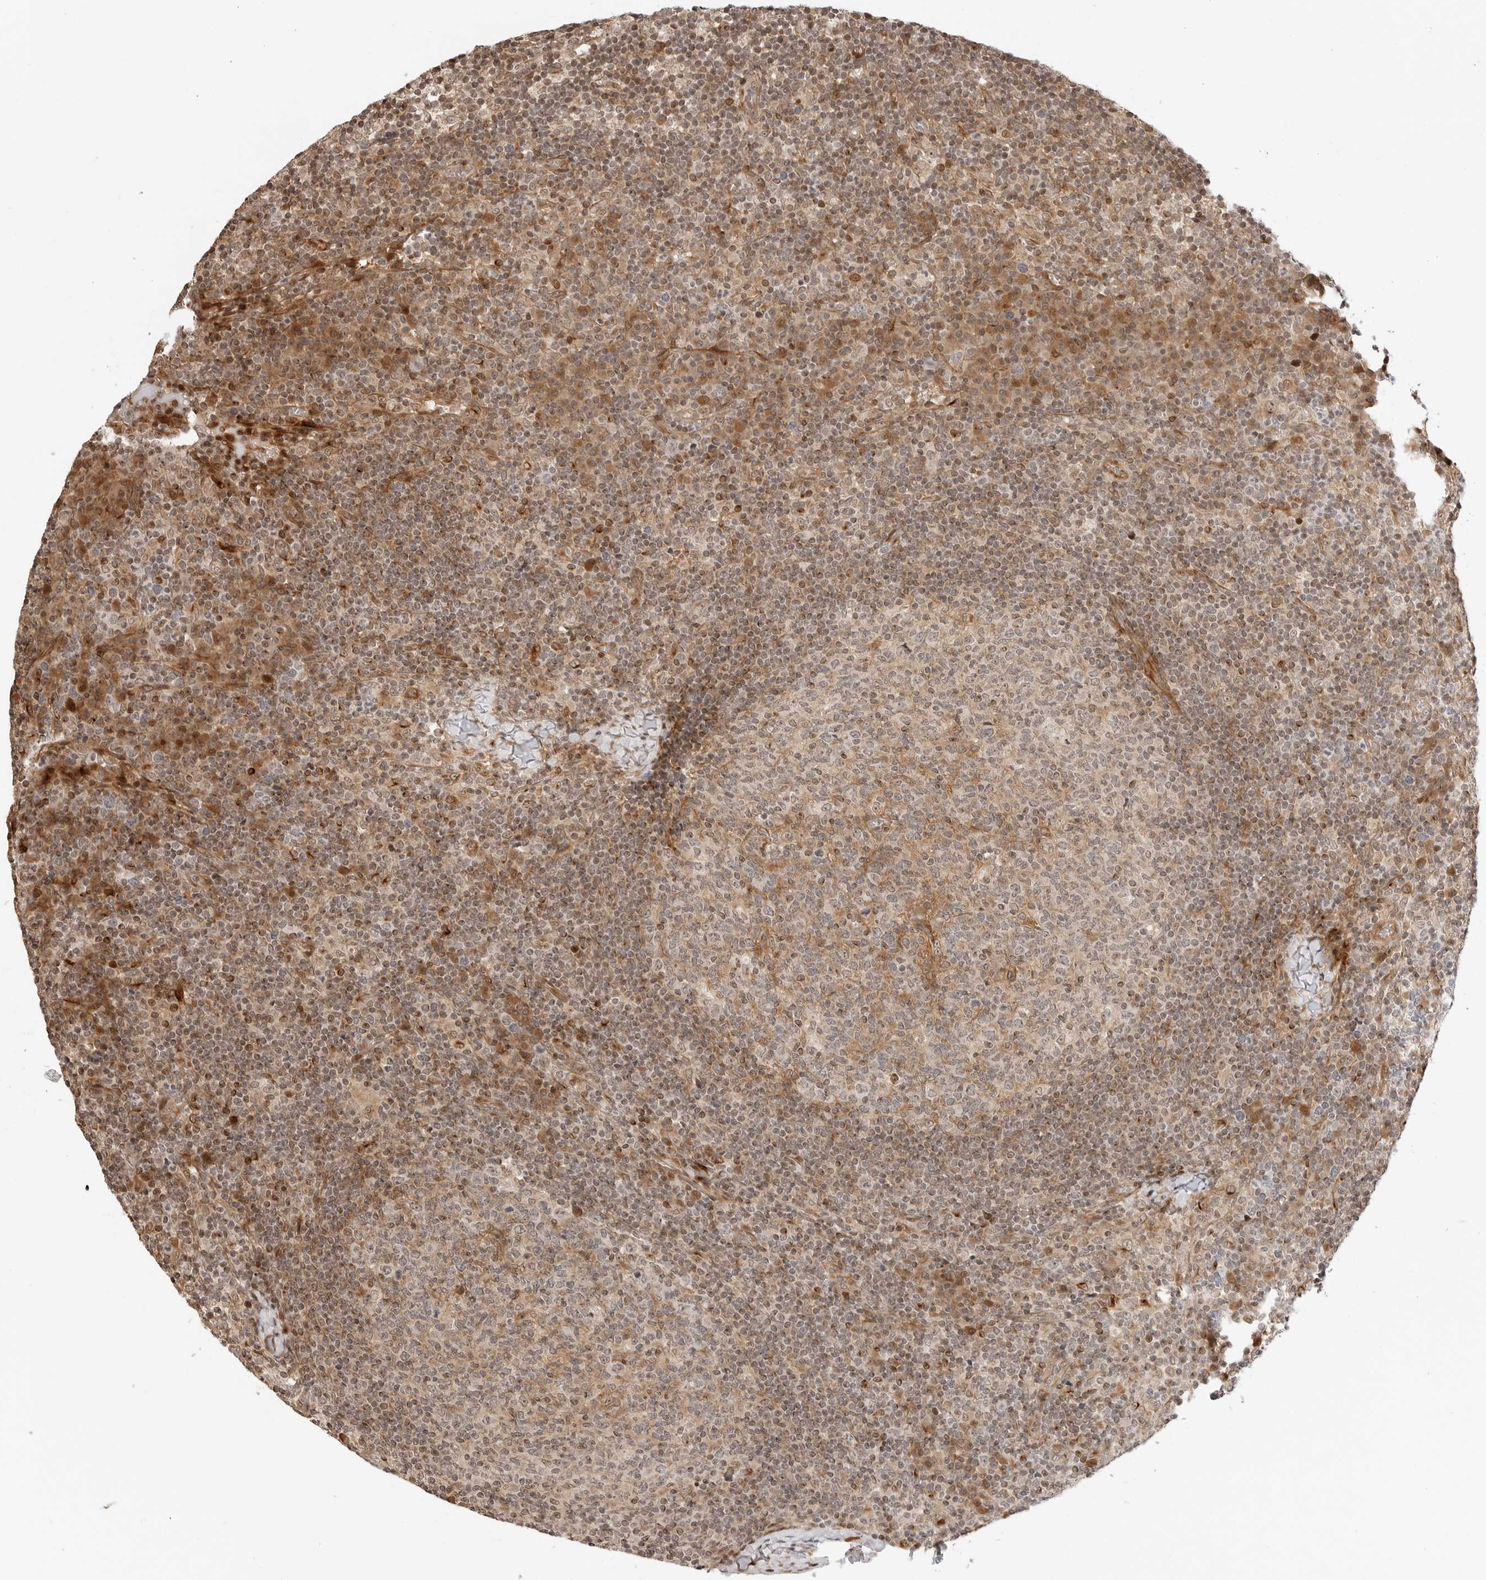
{"staining": {"intensity": "moderate", "quantity": "<25%", "location": "cytoplasmic/membranous"}, "tissue": "lymph node", "cell_type": "Germinal center cells", "image_type": "normal", "snomed": [{"axis": "morphology", "description": "Normal tissue, NOS"}, {"axis": "morphology", "description": "Inflammation, NOS"}, {"axis": "topography", "description": "Lymph node"}], "caption": "A low amount of moderate cytoplasmic/membranous positivity is identified in approximately <25% of germinal center cells in normal lymph node. (IHC, brightfield microscopy, high magnification).", "gene": "GEM", "patient": {"sex": "male", "age": 55}}